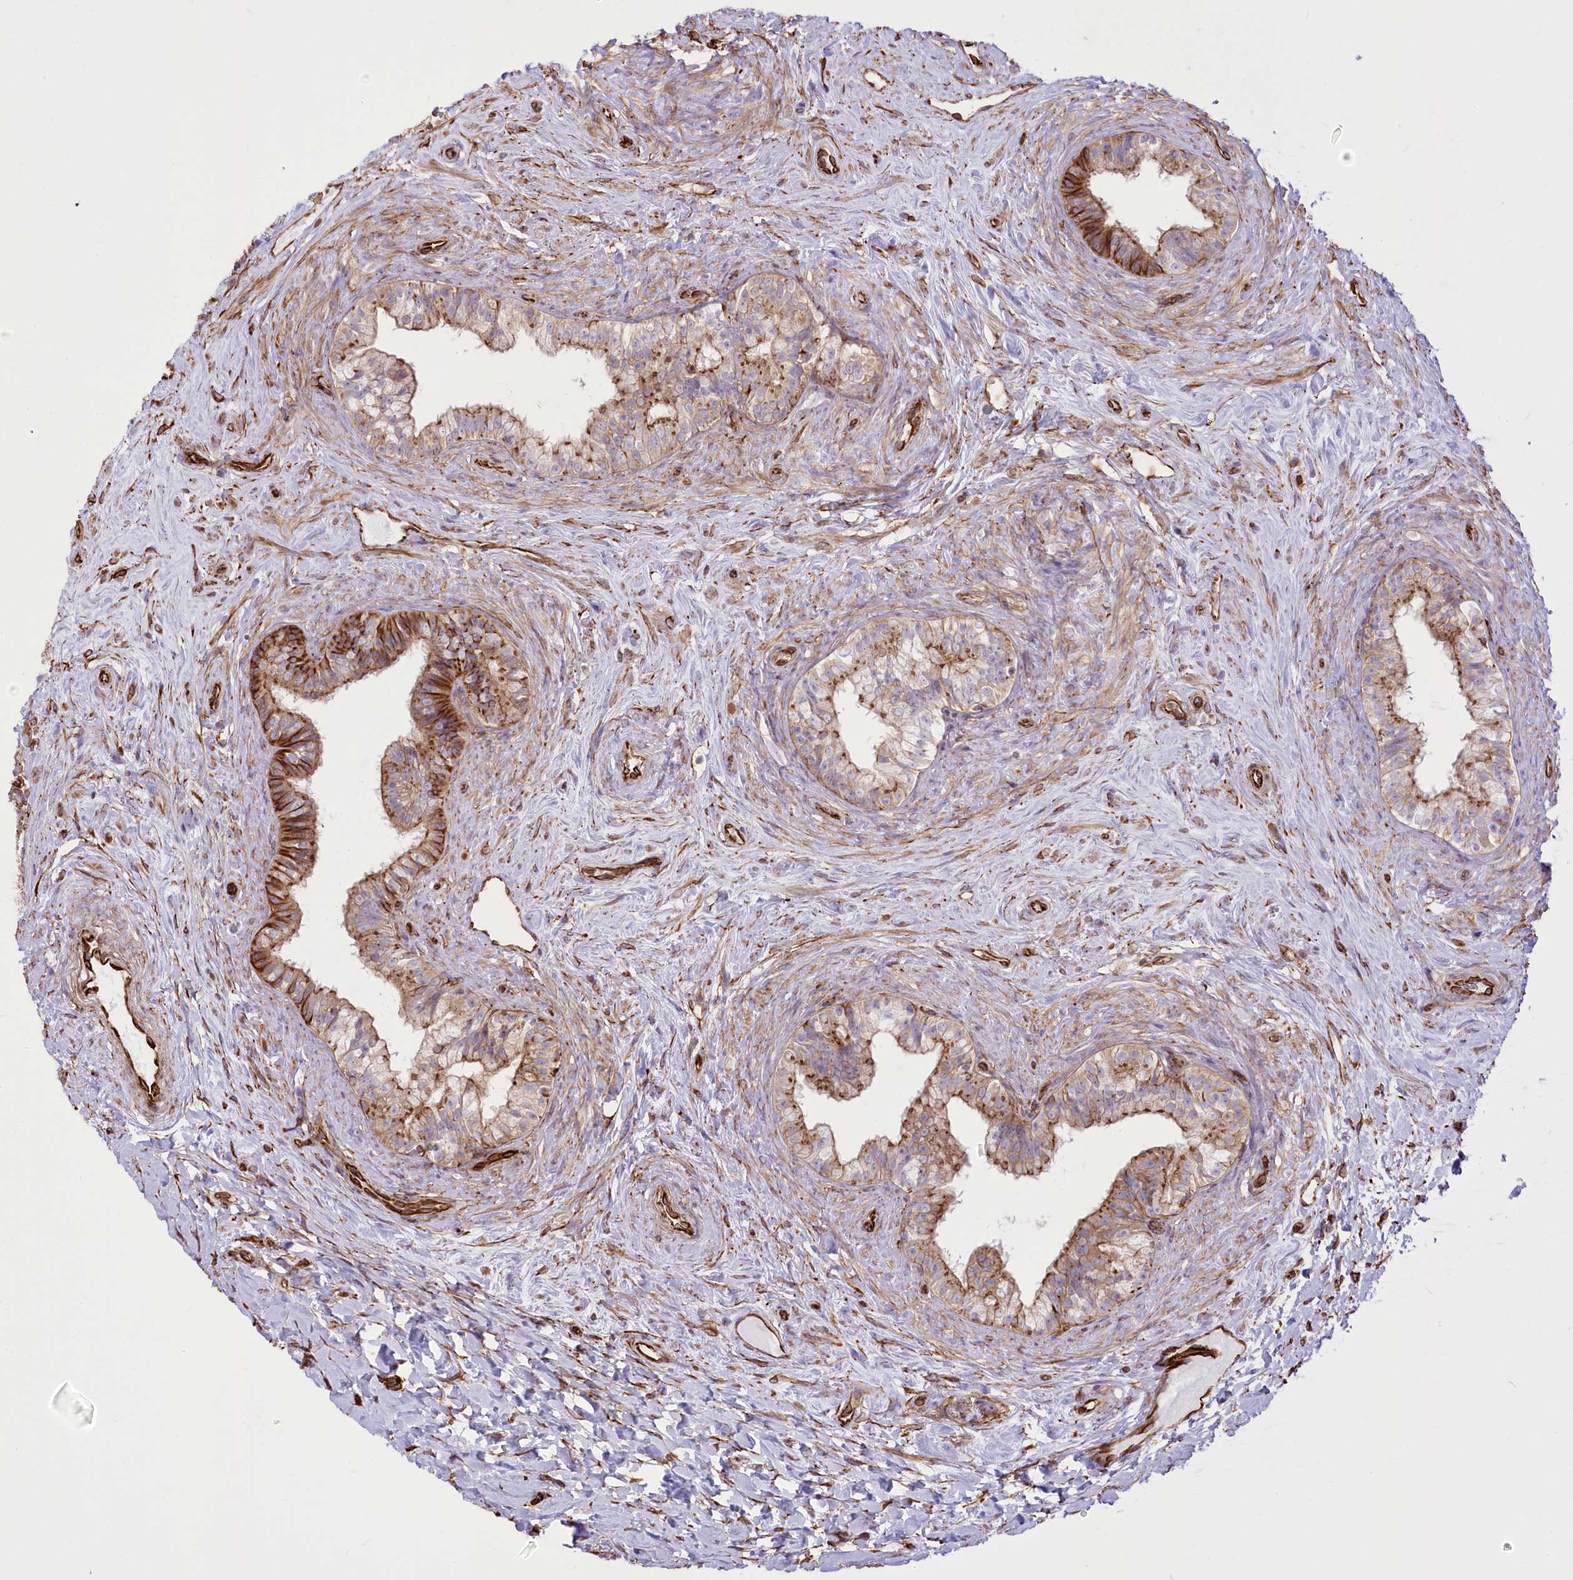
{"staining": {"intensity": "moderate", "quantity": "25%-75%", "location": "cytoplasmic/membranous"}, "tissue": "epididymis", "cell_type": "Glandular cells", "image_type": "normal", "snomed": [{"axis": "morphology", "description": "Normal tissue, NOS"}, {"axis": "topography", "description": "Epididymis"}], "caption": "An immunohistochemistry (IHC) histopathology image of unremarkable tissue is shown. Protein staining in brown highlights moderate cytoplasmic/membranous positivity in epididymis within glandular cells.", "gene": "TTC1", "patient": {"sex": "male", "age": 84}}